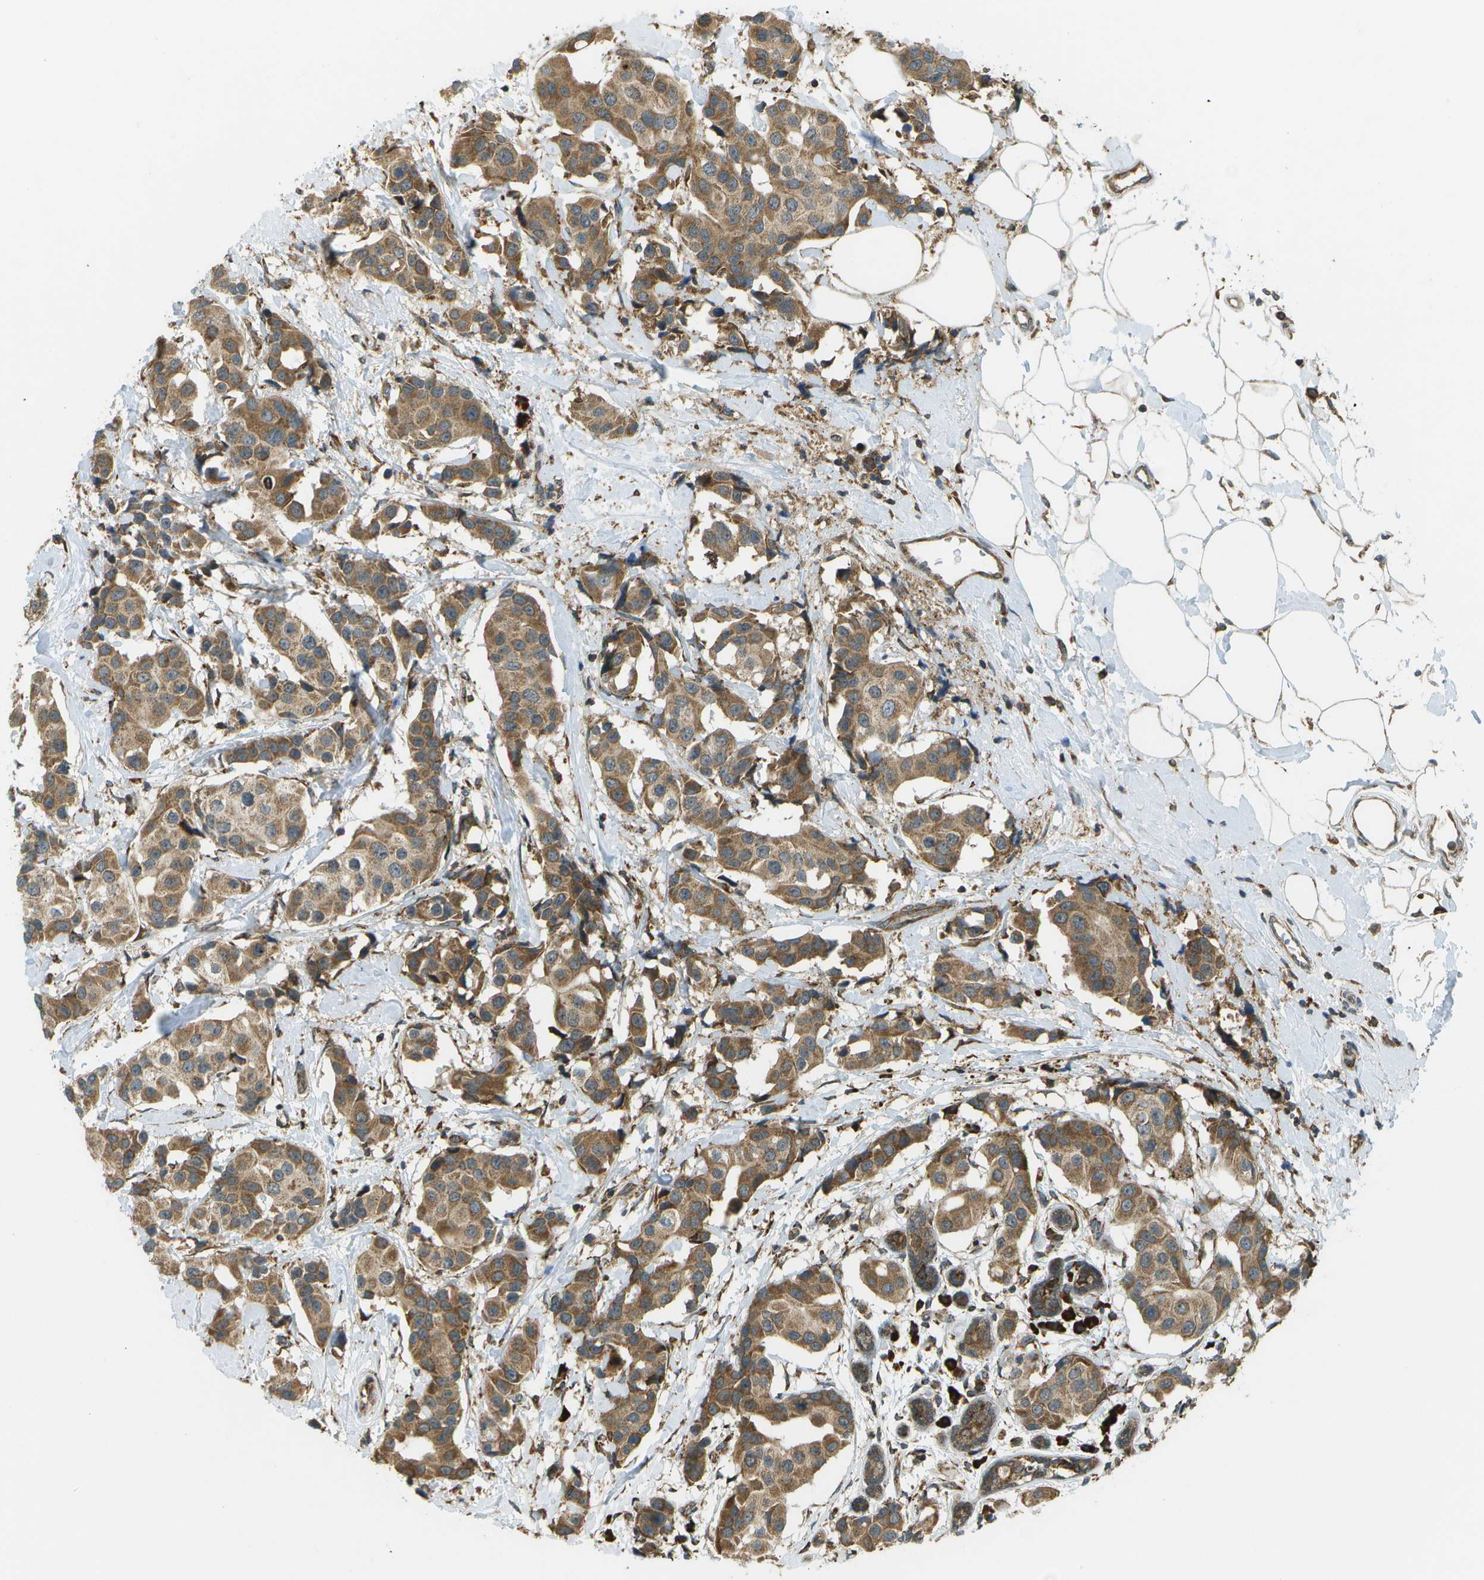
{"staining": {"intensity": "moderate", "quantity": ">75%", "location": "cytoplasmic/membranous"}, "tissue": "breast cancer", "cell_type": "Tumor cells", "image_type": "cancer", "snomed": [{"axis": "morphology", "description": "Normal tissue, NOS"}, {"axis": "morphology", "description": "Duct carcinoma"}, {"axis": "topography", "description": "Breast"}], "caption": "Immunohistochemistry (IHC) of human intraductal carcinoma (breast) displays medium levels of moderate cytoplasmic/membranous staining in about >75% of tumor cells.", "gene": "USP30", "patient": {"sex": "female", "age": 39}}